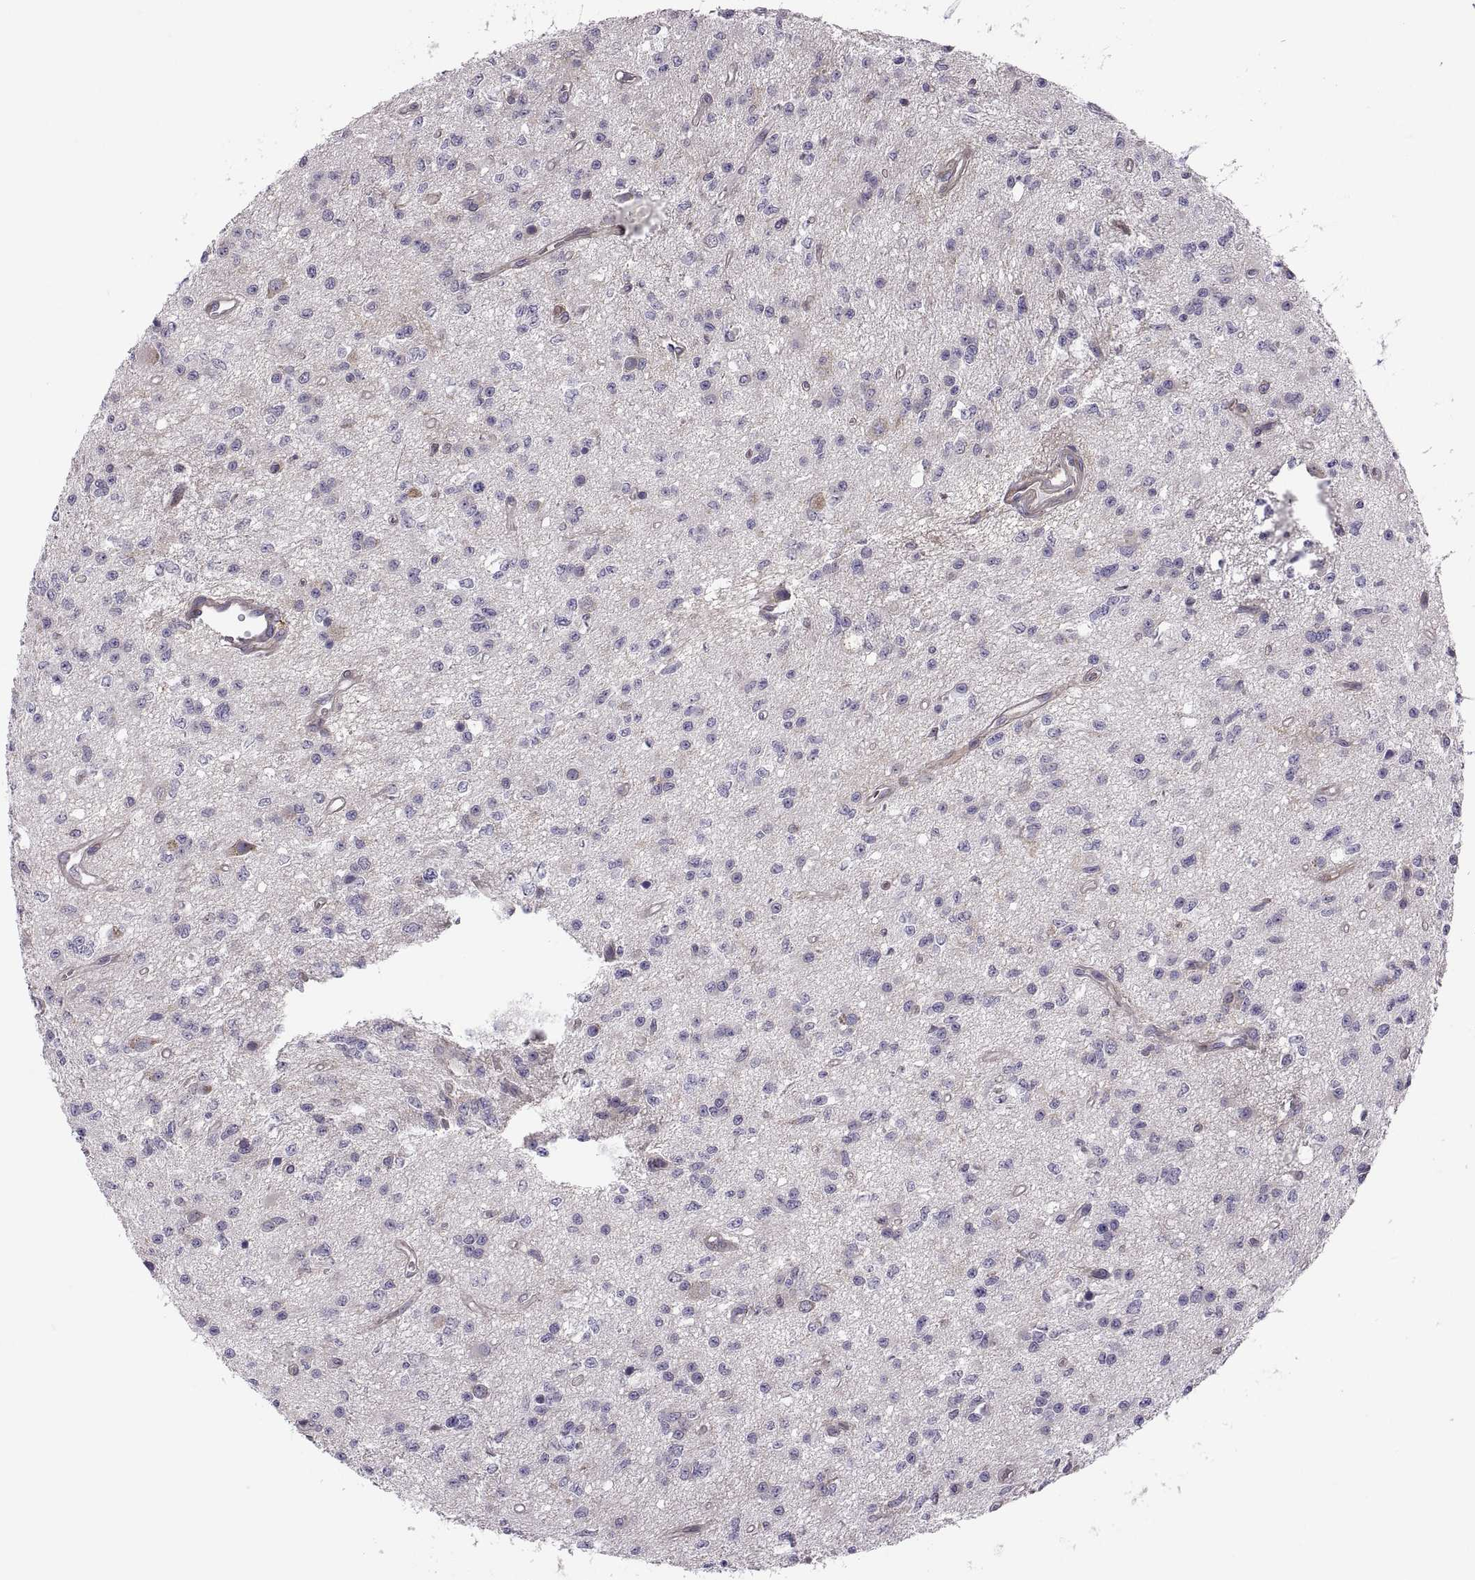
{"staining": {"intensity": "negative", "quantity": "none", "location": "none"}, "tissue": "glioma", "cell_type": "Tumor cells", "image_type": "cancer", "snomed": [{"axis": "morphology", "description": "Glioma, malignant, Low grade"}, {"axis": "topography", "description": "Brain"}], "caption": "There is no significant positivity in tumor cells of low-grade glioma (malignant). (DAB (3,3'-diaminobenzidine) immunohistochemistry visualized using brightfield microscopy, high magnification).", "gene": "SPATA32", "patient": {"sex": "female", "age": 45}}